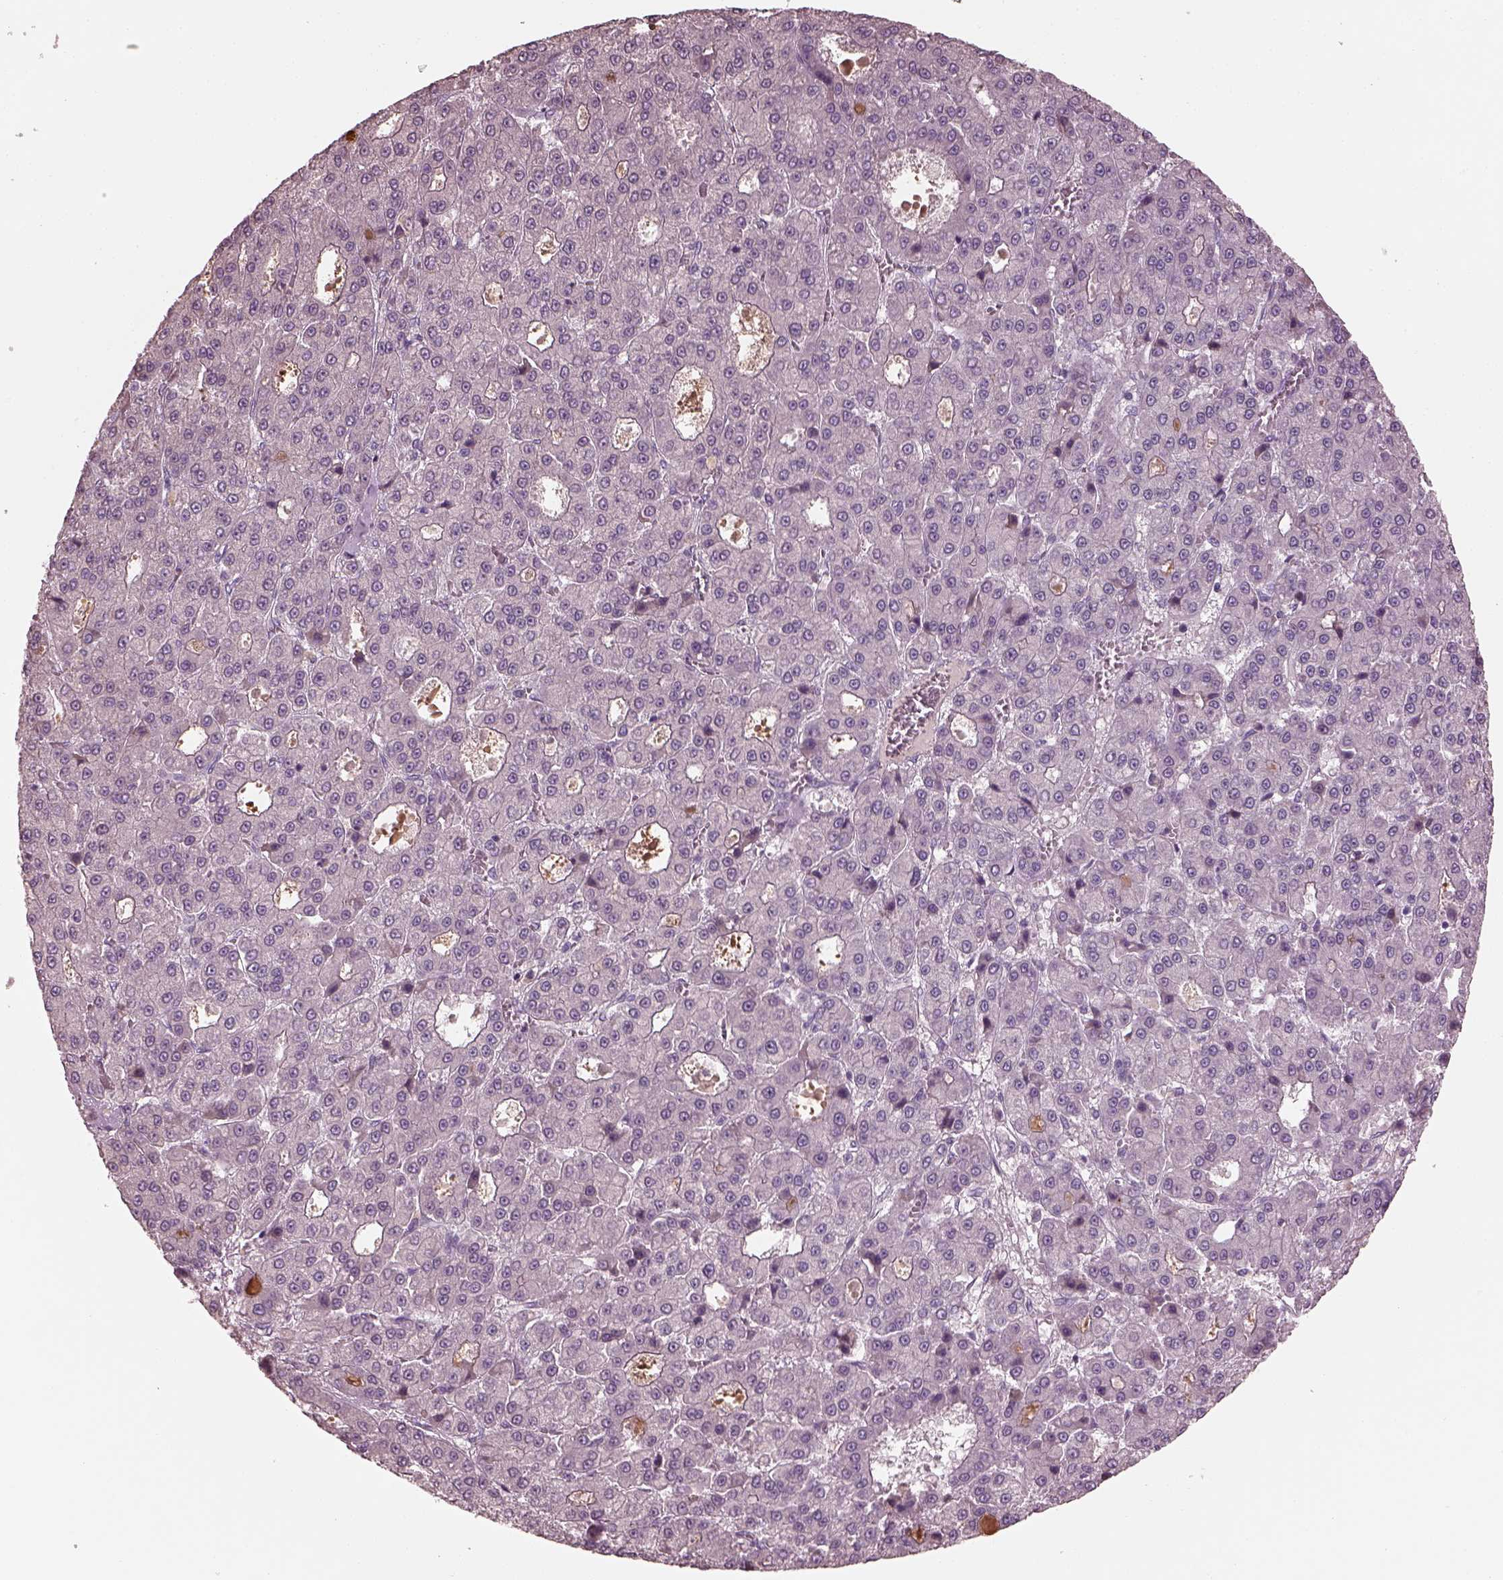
{"staining": {"intensity": "negative", "quantity": "none", "location": "none"}, "tissue": "liver cancer", "cell_type": "Tumor cells", "image_type": "cancer", "snomed": [{"axis": "morphology", "description": "Carcinoma, Hepatocellular, NOS"}, {"axis": "topography", "description": "Liver"}], "caption": "This photomicrograph is of hepatocellular carcinoma (liver) stained with immunohistochemistry (IHC) to label a protein in brown with the nuclei are counter-stained blue. There is no staining in tumor cells. Nuclei are stained in blue.", "gene": "OPTC", "patient": {"sex": "male", "age": 70}}